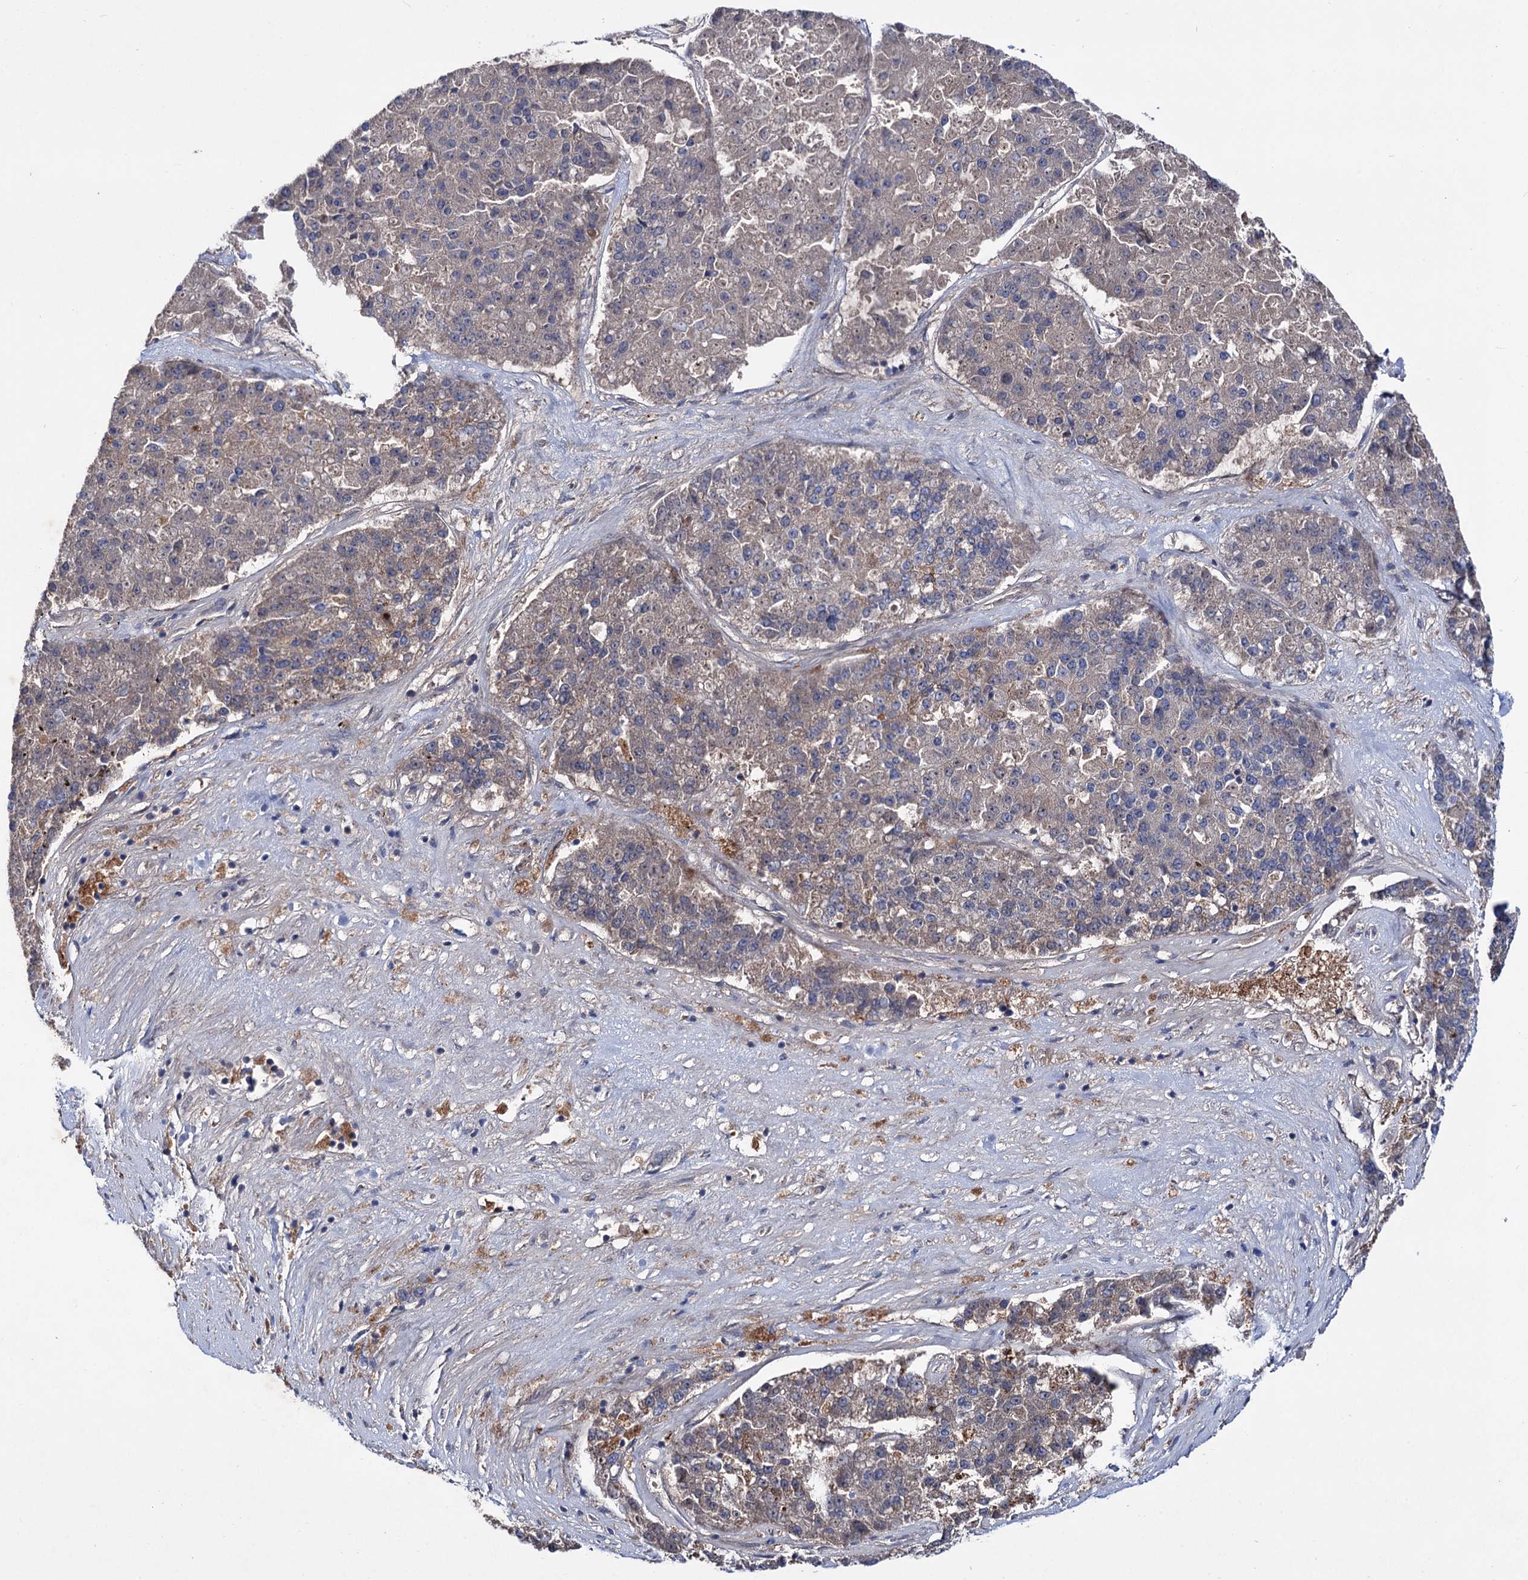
{"staining": {"intensity": "weak", "quantity": "<25%", "location": "cytoplasmic/membranous"}, "tissue": "pancreatic cancer", "cell_type": "Tumor cells", "image_type": "cancer", "snomed": [{"axis": "morphology", "description": "Adenocarcinoma, NOS"}, {"axis": "topography", "description": "Pancreas"}], "caption": "Immunohistochemistry (IHC) image of neoplastic tissue: human adenocarcinoma (pancreatic) stained with DAB (3,3'-diaminobenzidine) reveals no significant protein expression in tumor cells. The staining is performed using DAB brown chromogen with nuclei counter-stained in using hematoxylin.", "gene": "CLPB", "patient": {"sex": "male", "age": 50}}